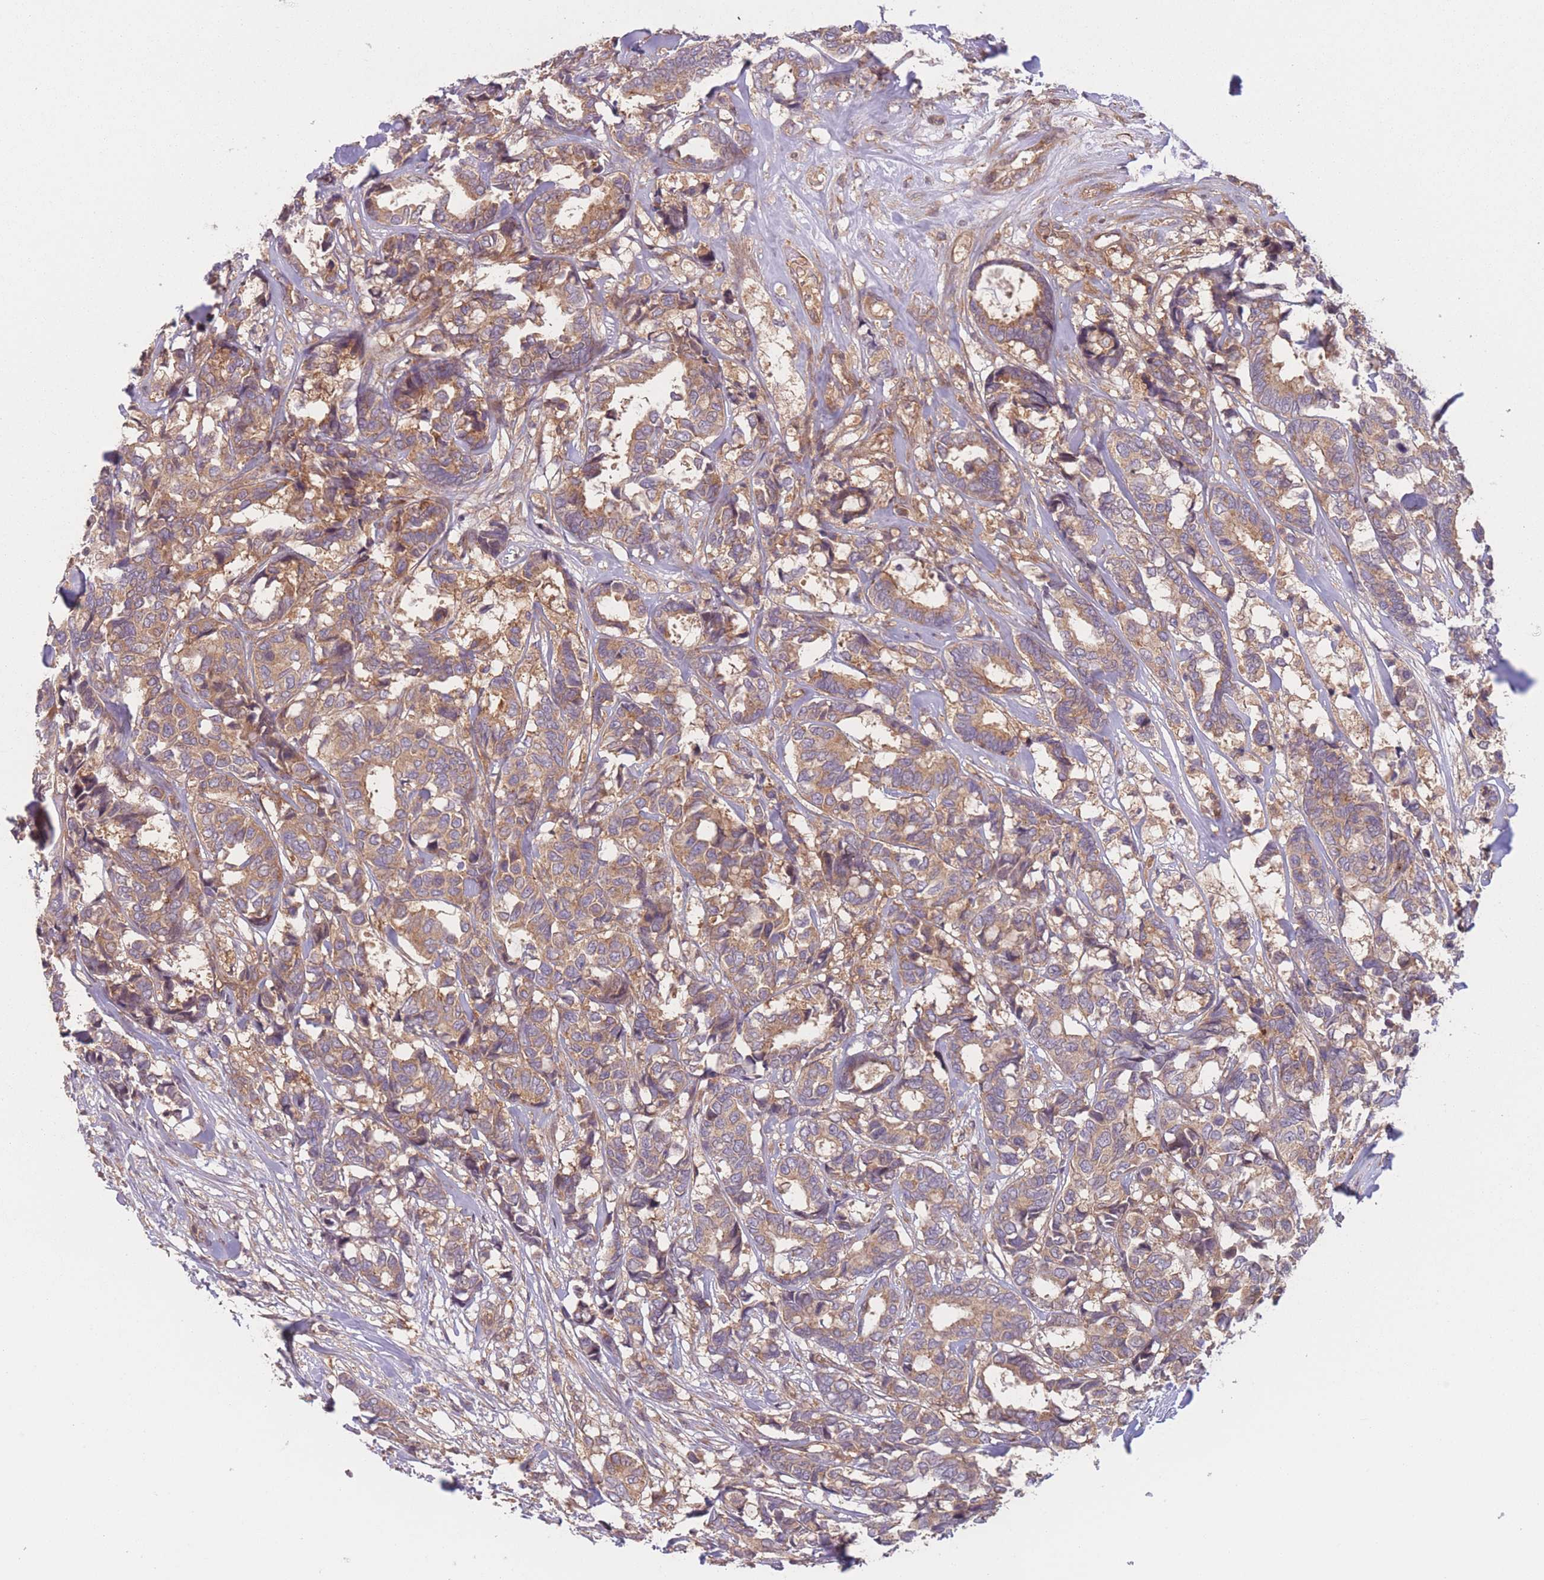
{"staining": {"intensity": "moderate", "quantity": ">75%", "location": "cytoplasmic/membranous"}, "tissue": "breast cancer", "cell_type": "Tumor cells", "image_type": "cancer", "snomed": [{"axis": "morphology", "description": "Duct carcinoma"}, {"axis": "topography", "description": "Breast"}], "caption": "Breast cancer was stained to show a protein in brown. There is medium levels of moderate cytoplasmic/membranous positivity in approximately >75% of tumor cells. The protein of interest is stained brown, and the nuclei are stained in blue (DAB (3,3'-diaminobenzidine) IHC with brightfield microscopy, high magnification).", "gene": "WASHC2A", "patient": {"sex": "female", "age": 87}}